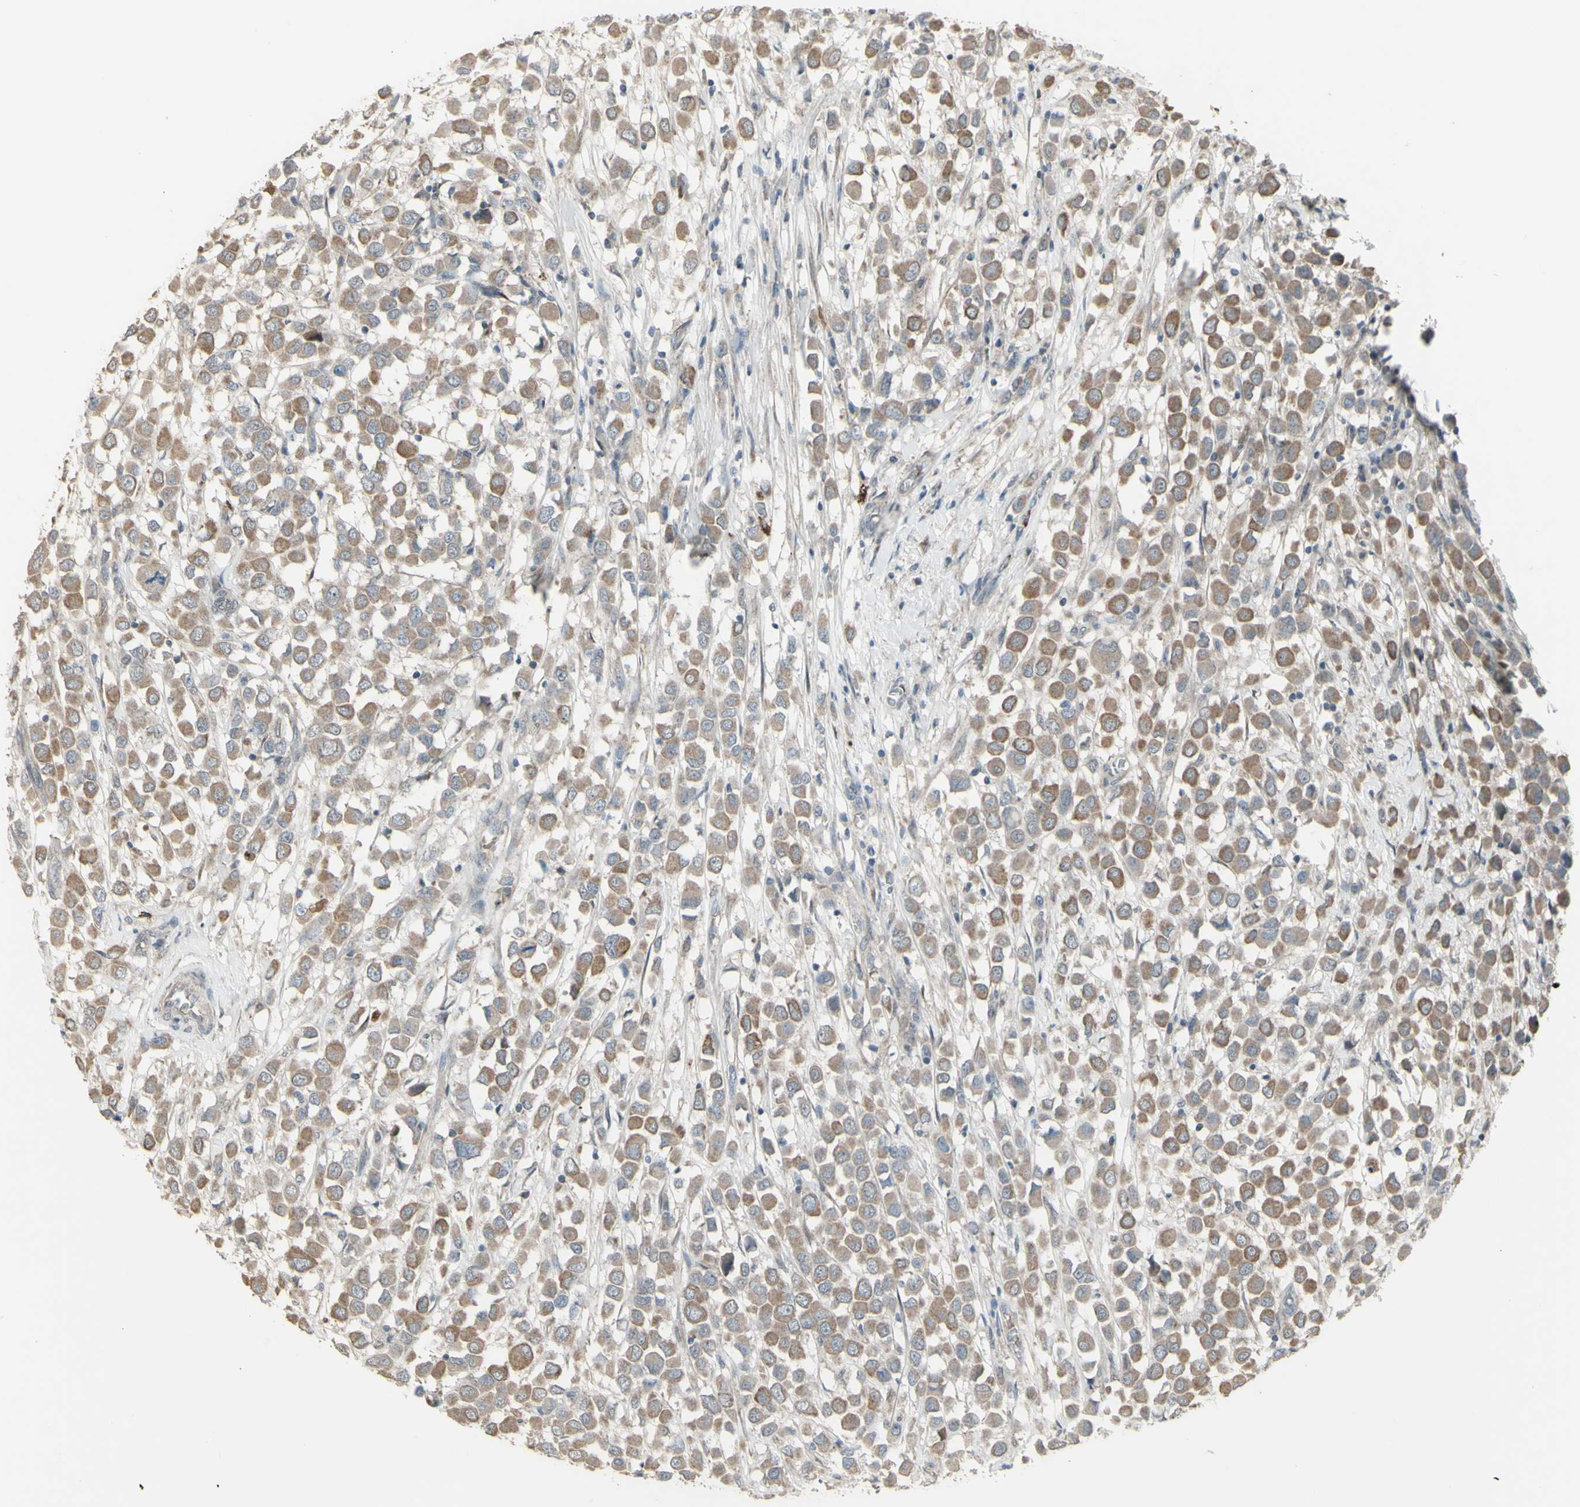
{"staining": {"intensity": "moderate", "quantity": ">75%", "location": "cytoplasmic/membranous"}, "tissue": "breast cancer", "cell_type": "Tumor cells", "image_type": "cancer", "snomed": [{"axis": "morphology", "description": "Duct carcinoma"}, {"axis": "topography", "description": "Breast"}], "caption": "Immunohistochemistry (IHC) micrograph of neoplastic tissue: intraductal carcinoma (breast) stained using immunohistochemistry (IHC) displays medium levels of moderate protein expression localized specifically in the cytoplasmic/membranous of tumor cells, appearing as a cytoplasmic/membranous brown color.", "gene": "GRAMD1B", "patient": {"sex": "female", "age": 61}}